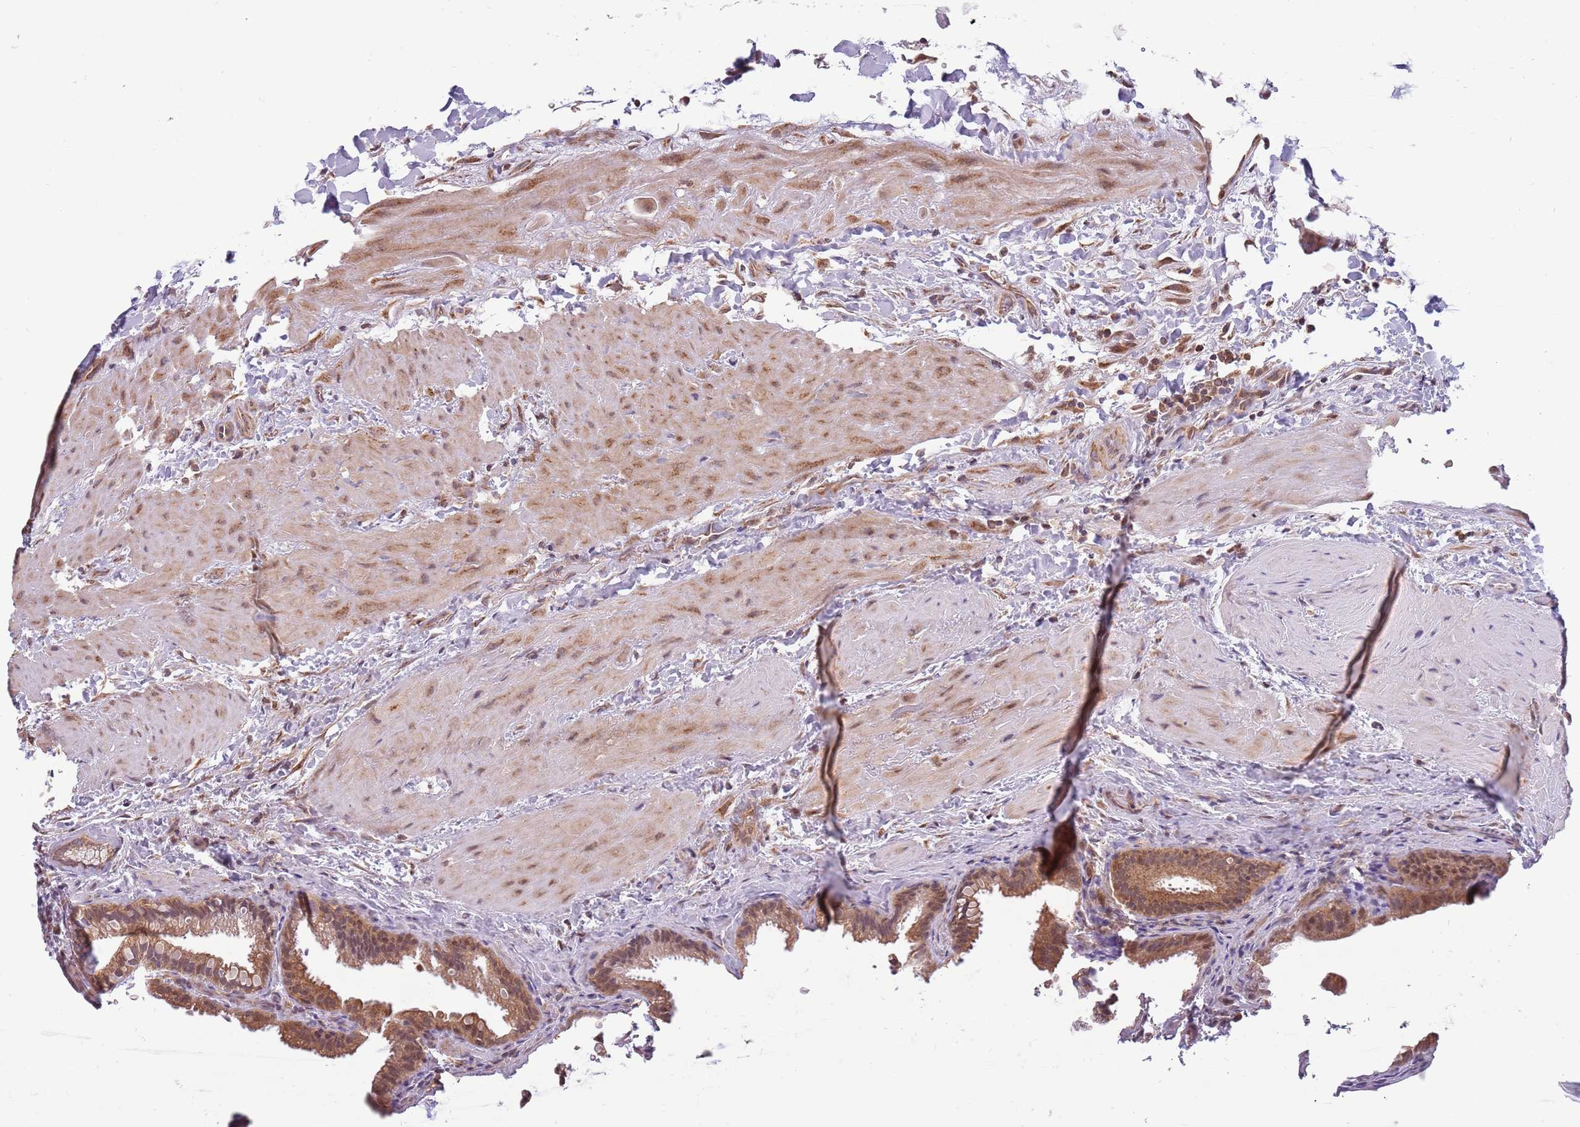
{"staining": {"intensity": "moderate", "quantity": ">75%", "location": "cytoplasmic/membranous,nuclear"}, "tissue": "gallbladder", "cell_type": "Glandular cells", "image_type": "normal", "snomed": [{"axis": "morphology", "description": "Normal tissue, NOS"}, {"axis": "topography", "description": "Gallbladder"}], "caption": "The histopathology image displays staining of benign gallbladder, revealing moderate cytoplasmic/membranous,nuclear protein staining (brown color) within glandular cells.", "gene": "RNF181", "patient": {"sex": "male", "age": 24}}